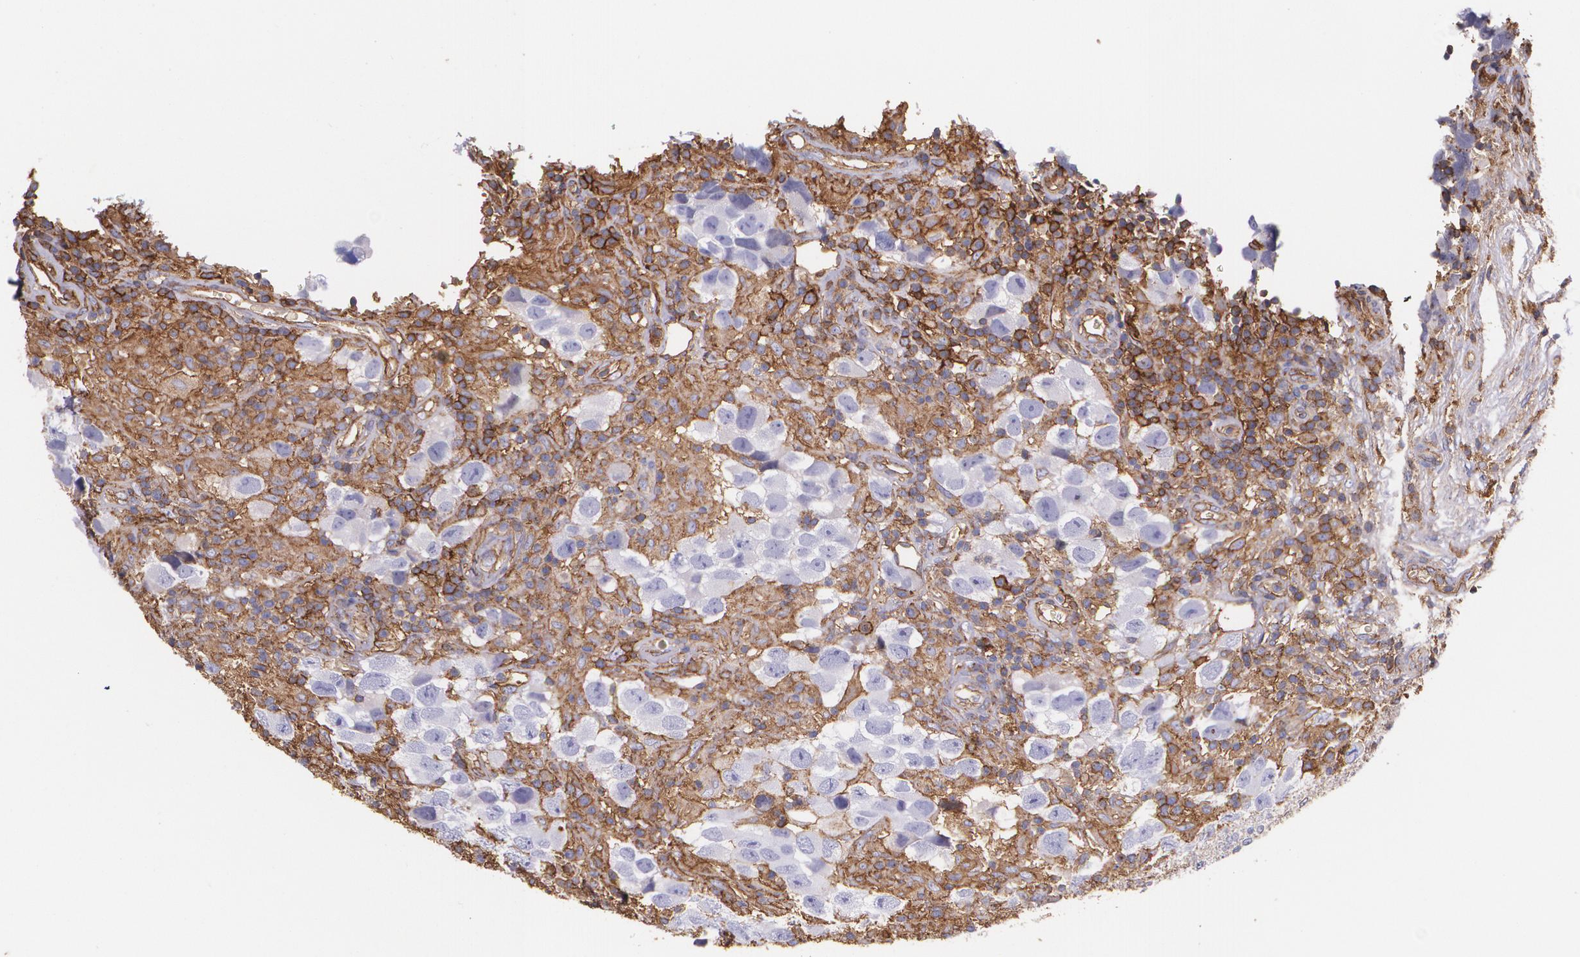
{"staining": {"intensity": "negative", "quantity": "none", "location": "none"}, "tissue": "testis cancer", "cell_type": "Tumor cells", "image_type": "cancer", "snomed": [{"axis": "morphology", "description": "Carcinoma, Embryonal, NOS"}, {"axis": "topography", "description": "Testis"}], "caption": "Human embryonal carcinoma (testis) stained for a protein using immunohistochemistry (IHC) reveals no positivity in tumor cells.", "gene": "B2M", "patient": {"sex": "male", "age": 21}}